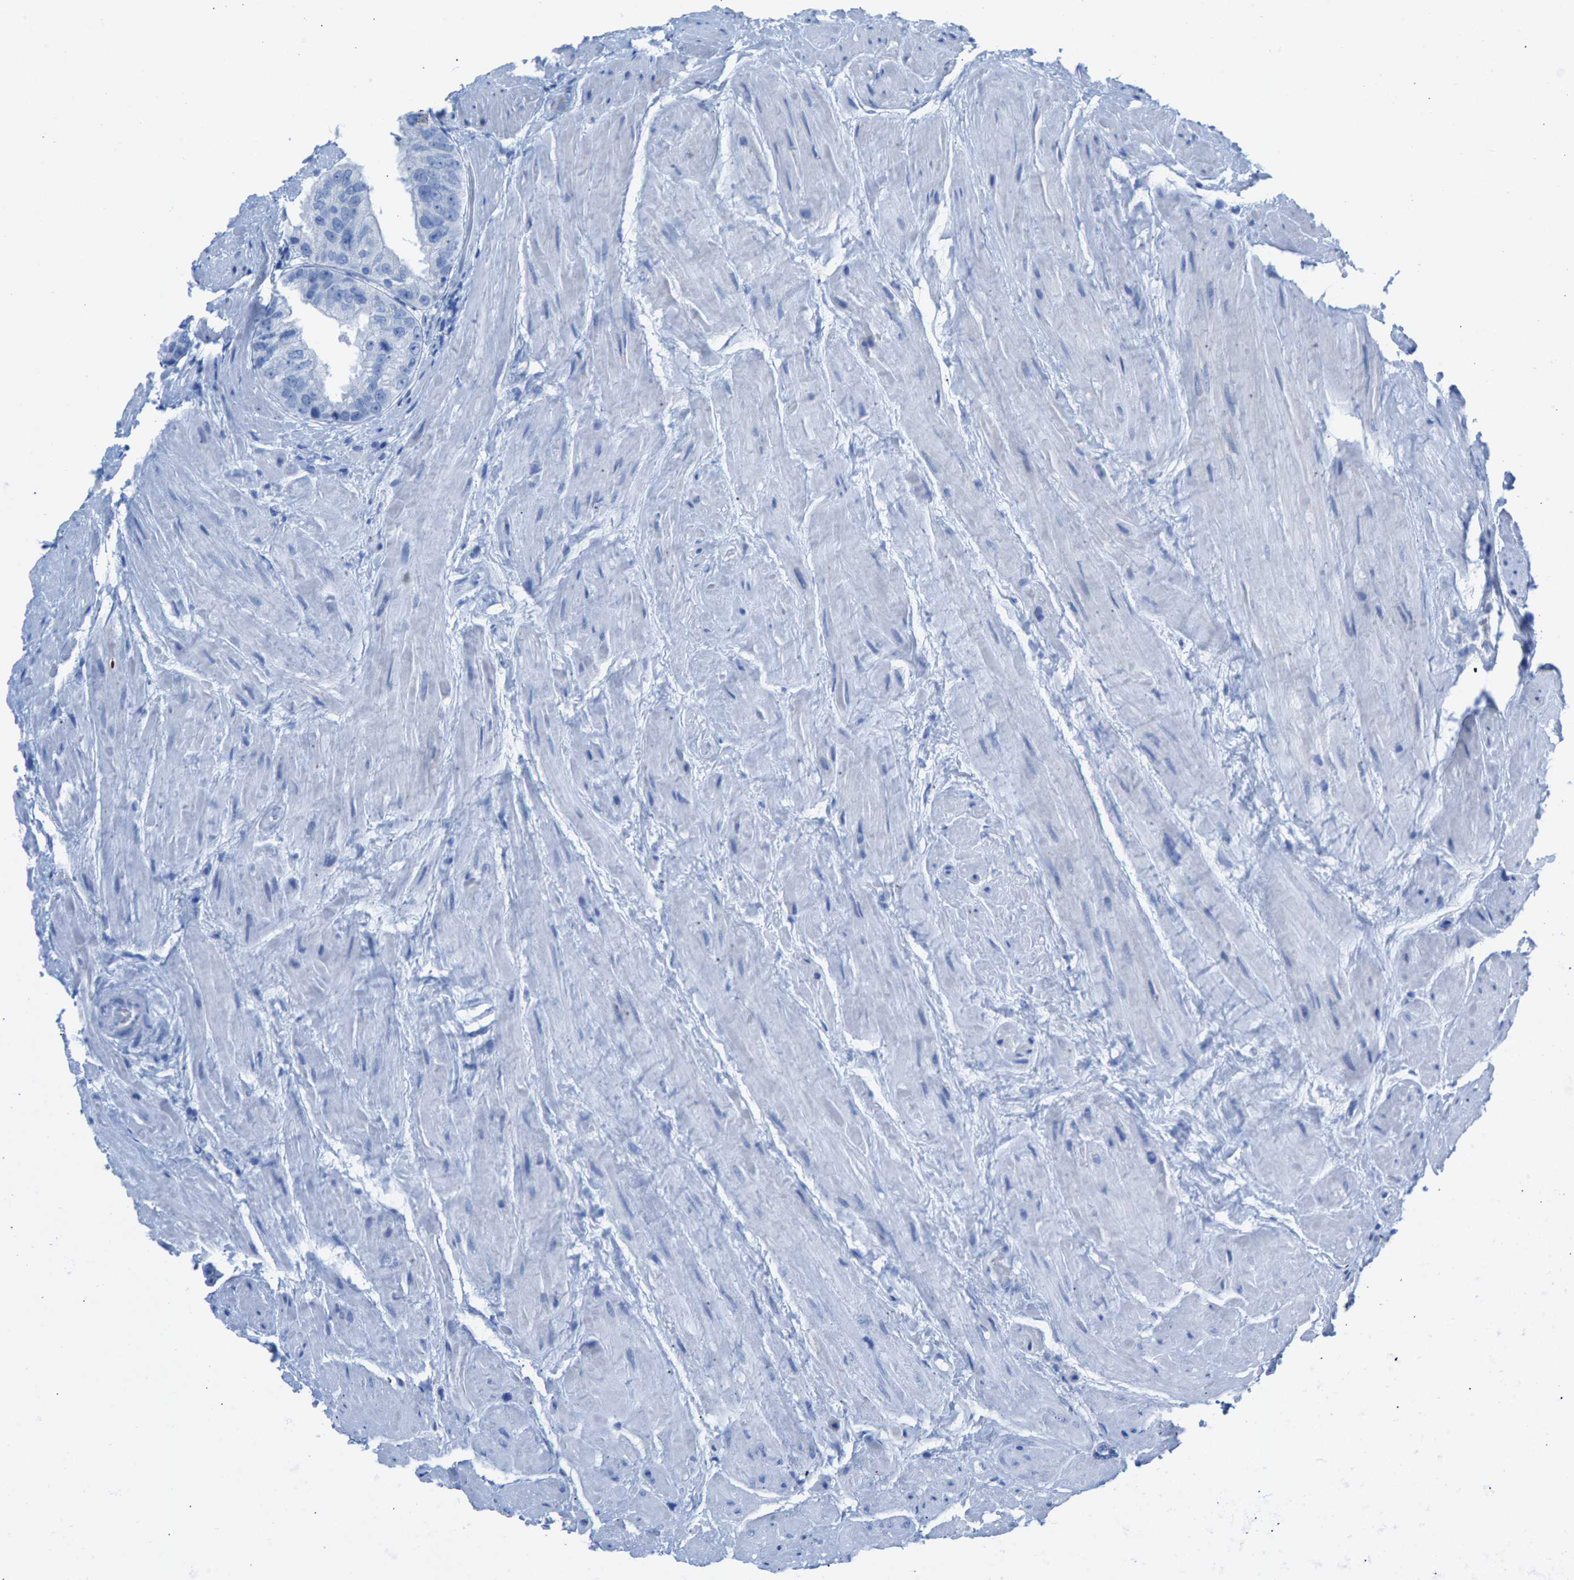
{"staining": {"intensity": "negative", "quantity": "none", "location": "none"}, "tissue": "prostate cancer", "cell_type": "Tumor cells", "image_type": "cancer", "snomed": [{"axis": "morphology", "description": "Adenocarcinoma, High grade"}, {"axis": "topography", "description": "Prostate"}], "caption": "There is no significant staining in tumor cells of adenocarcinoma (high-grade) (prostate).", "gene": "CPA1", "patient": {"sex": "male", "age": 61}}